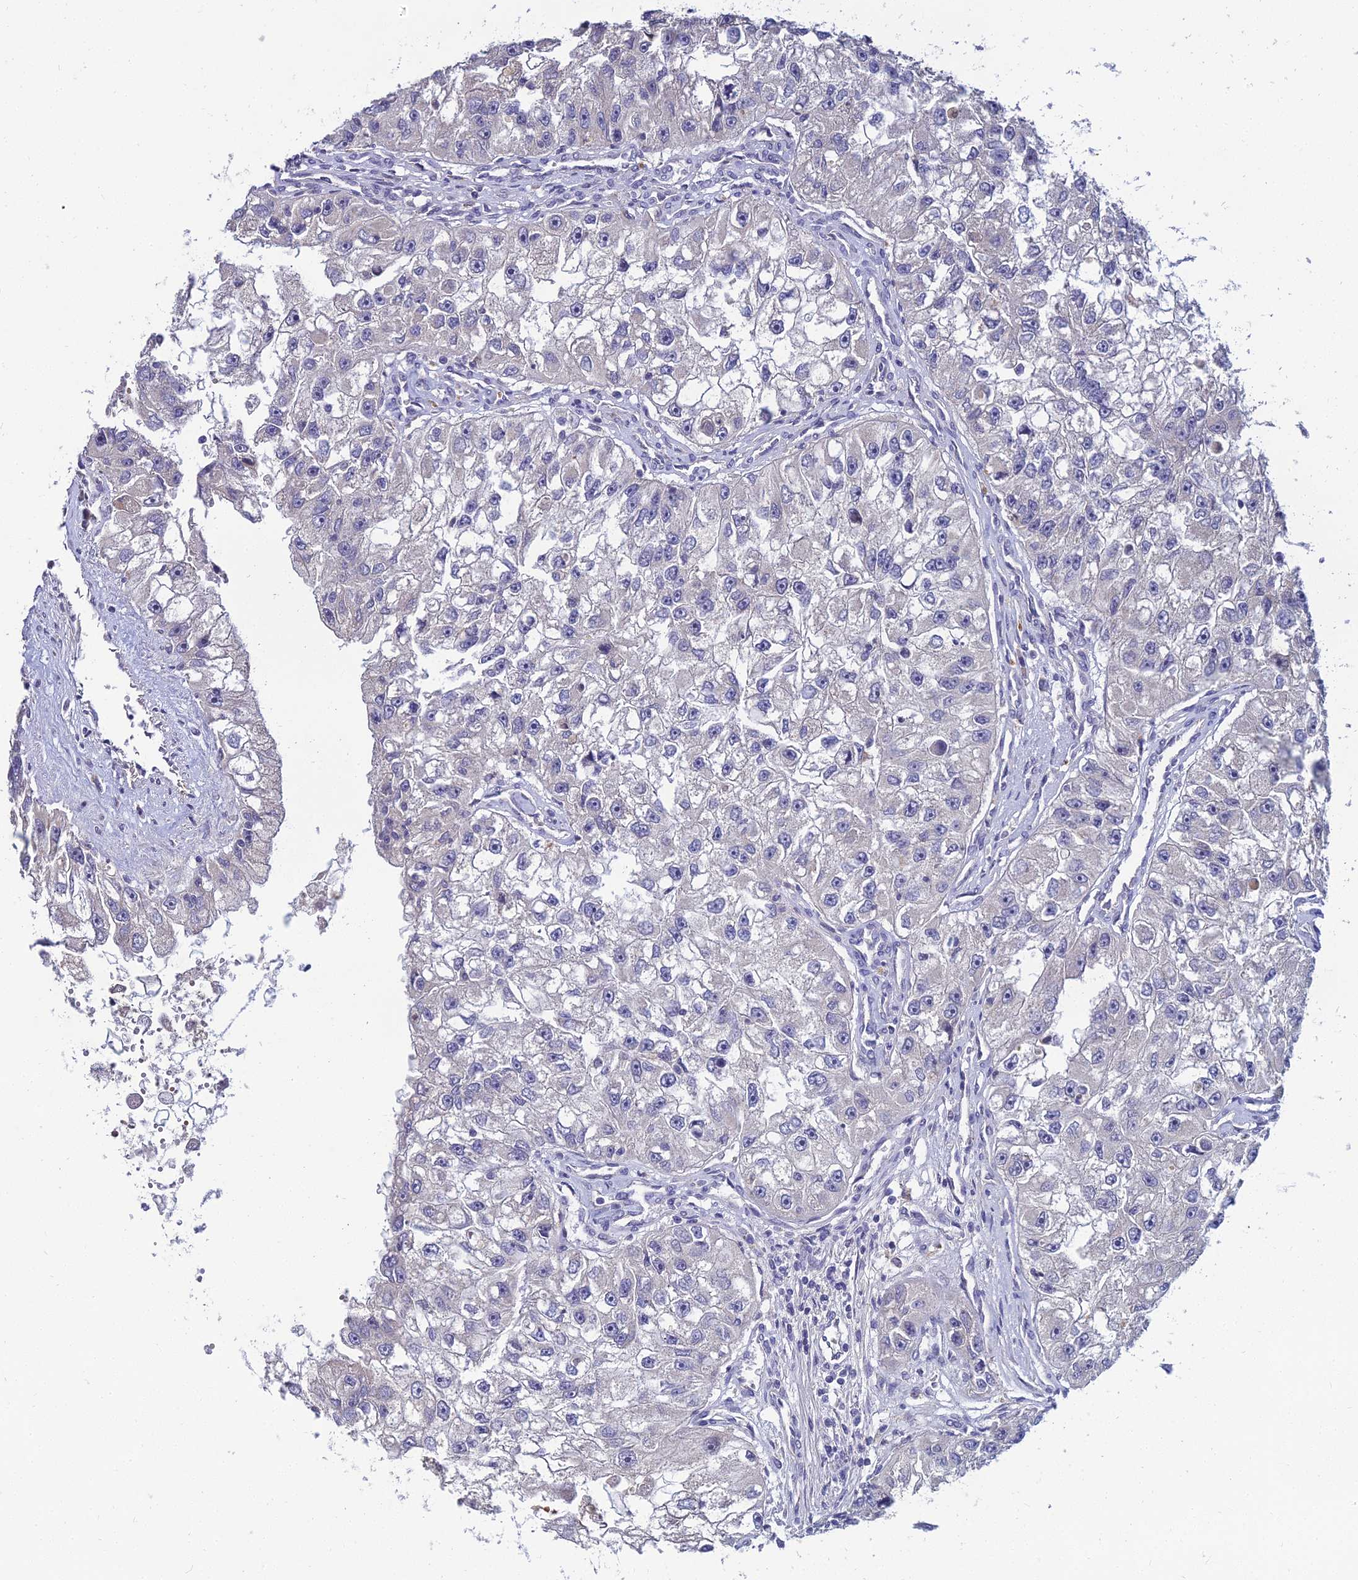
{"staining": {"intensity": "negative", "quantity": "none", "location": "none"}, "tissue": "renal cancer", "cell_type": "Tumor cells", "image_type": "cancer", "snomed": [{"axis": "morphology", "description": "Adenocarcinoma, NOS"}, {"axis": "topography", "description": "Kidney"}], "caption": "A high-resolution image shows immunohistochemistry staining of adenocarcinoma (renal), which reveals no significant positivity in tumor cells. Nuclei are stained in blue.", "gene": "NPY", "patient": {"sex": "male", "age": 63}}